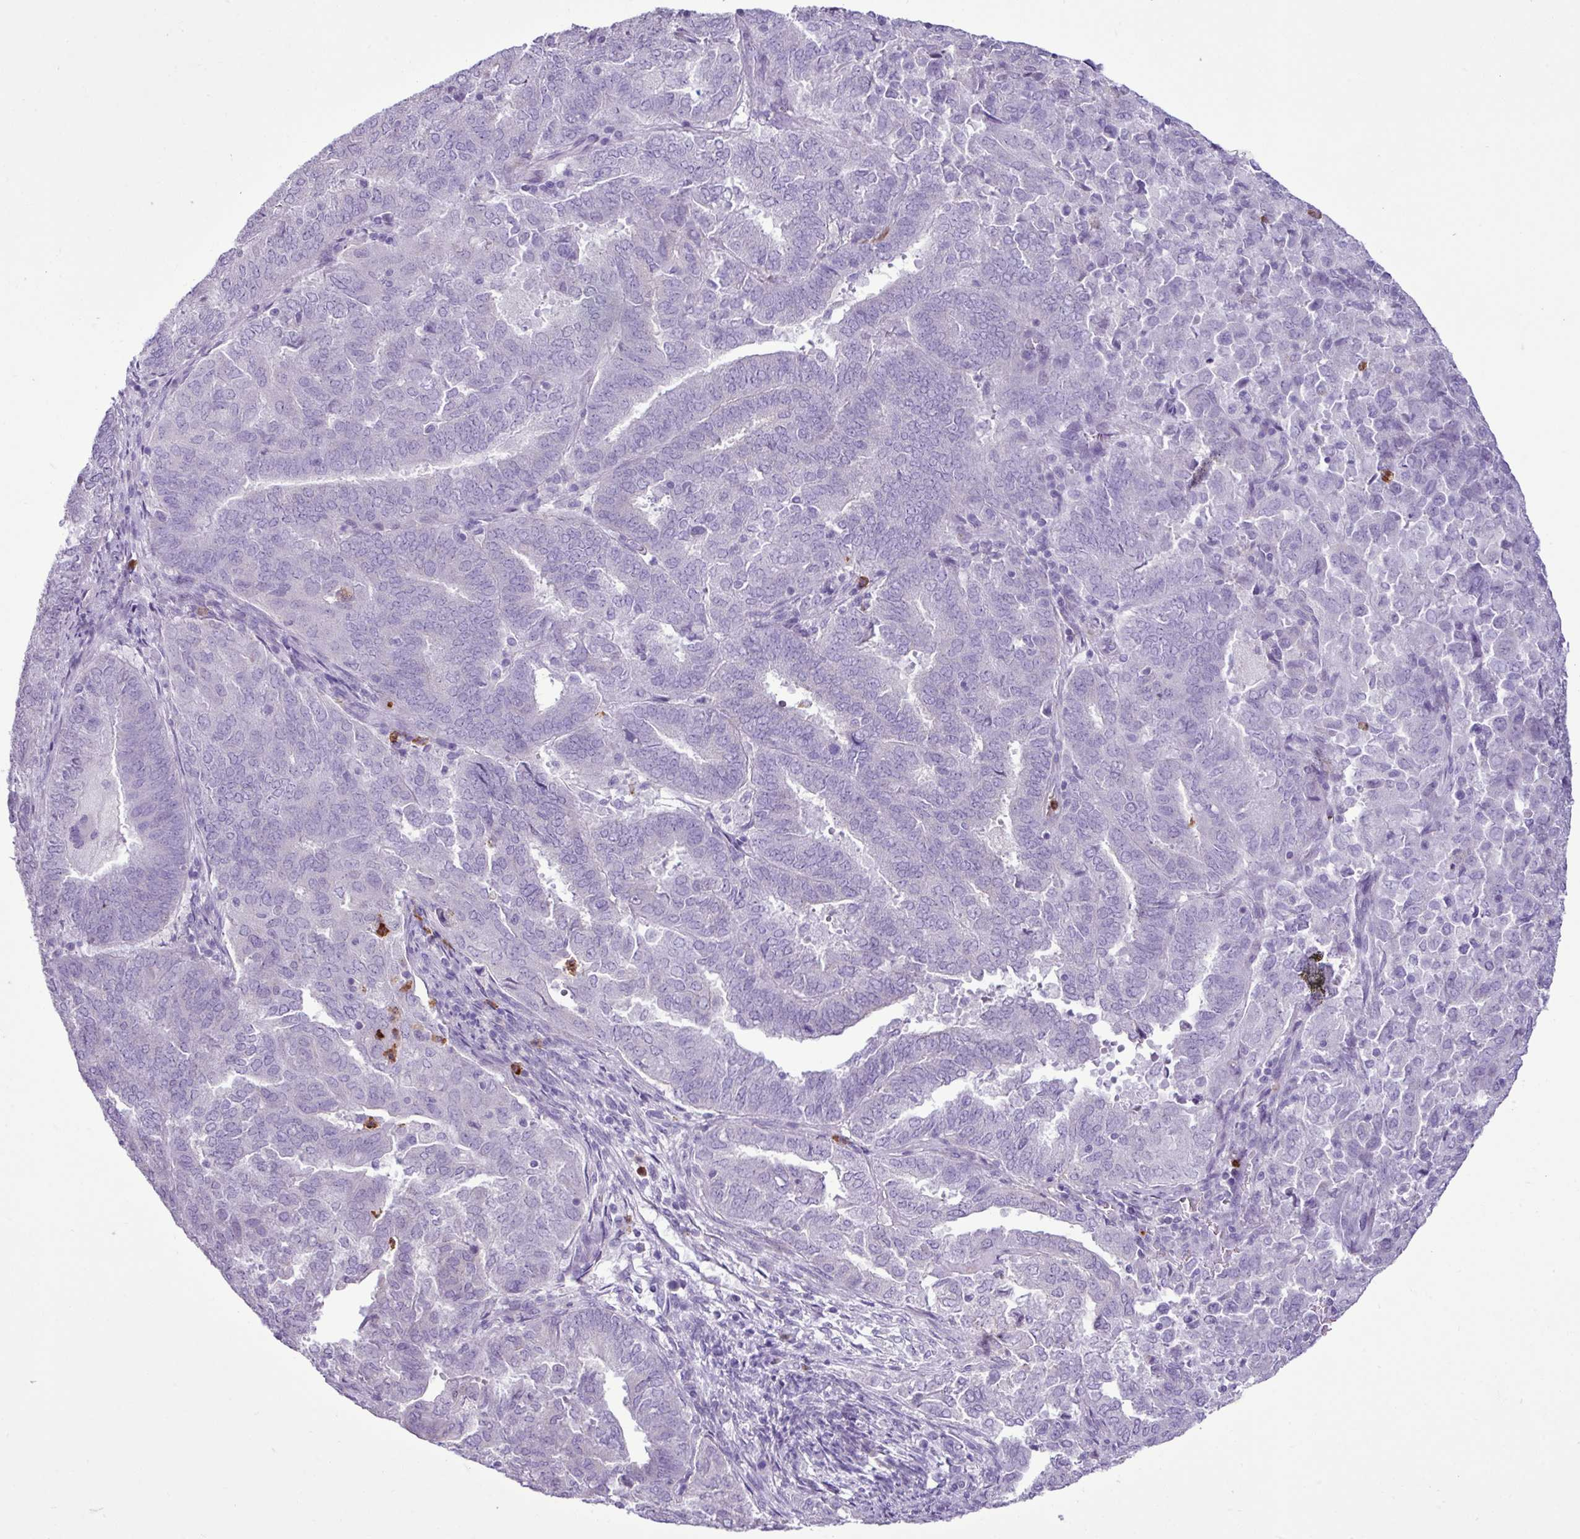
{"staining": {"intensity": "negative", "quantity": "none", "location": "none"}, "tissue": "endometrial cancer", "cell_type": "Tumor cells", "image_type": "cancer", "snomed": [{"axis": "morphology", "description": "Adenocarcinoma, NOS"}, {"axis": "topography", "description": "Endometrium"}], "caption": "Endometrial cancer (adenocarcinoma) was stained to show a protein in brown. There is no significant staining in tumor cells.", "gene": "ZSCAN5A", "patient": {"sex": "female", "age": 72}}